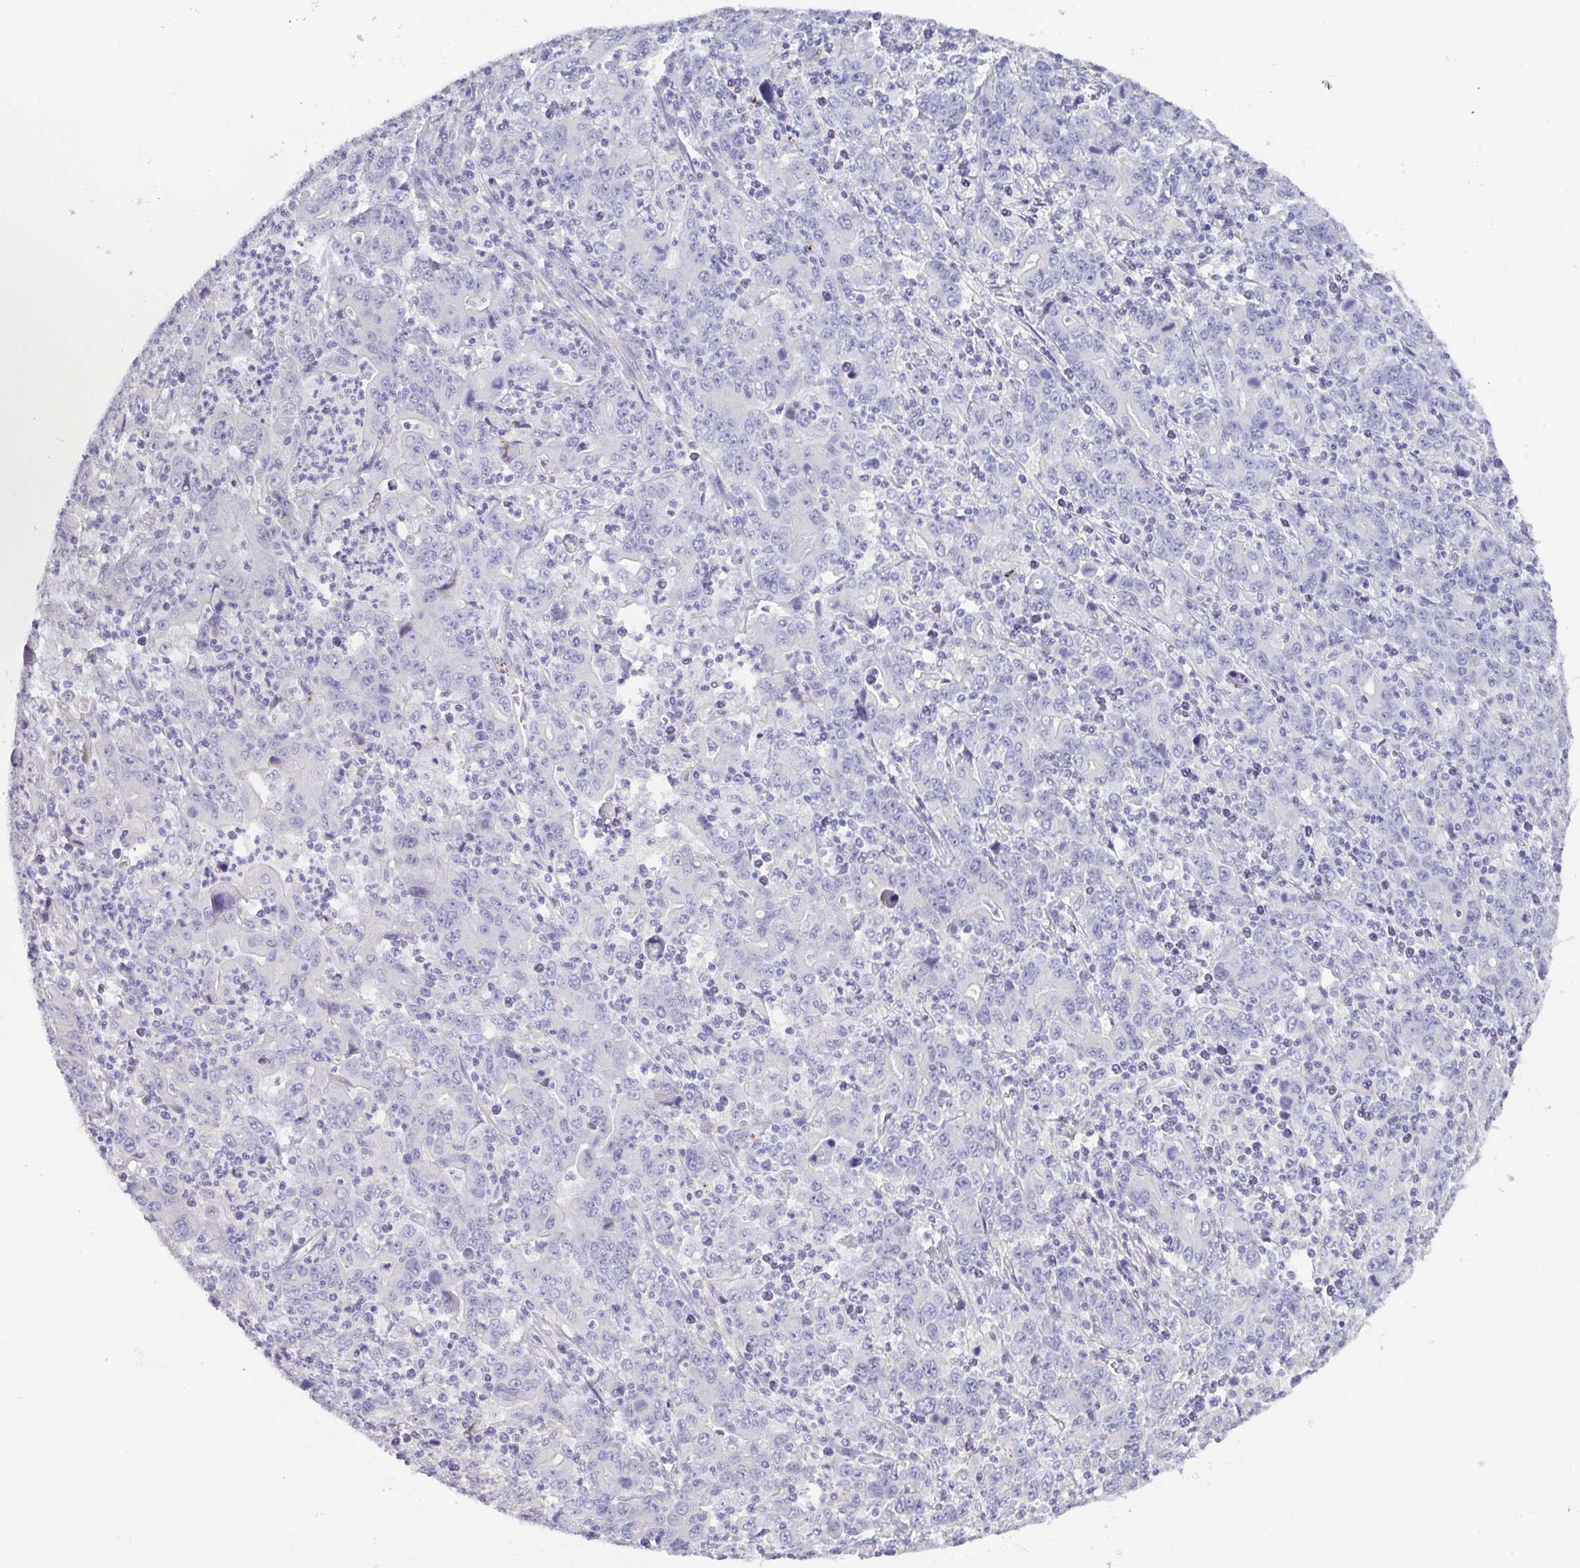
{"staining": {"intensity": "negative", "quantity": "none", "location": "none"}, "tissue": "stomach cancer", "cell_type": "Tumor cells", "image_type": "cancer", "snomed": [{"axis": "morphology", "description": "Adenocarcinoma, NOS"}, {"axis": "topography", "description": "Stomach, upper"}], "caption": "IHC histopathology image of neoplastic tissue: human stomach cancer (adenocarcinoma) stained with DAB displays no significant protein positivity in tumor cells.", "gene": "PKDREJ", "patient": {"sex": "male", "age": 69}}